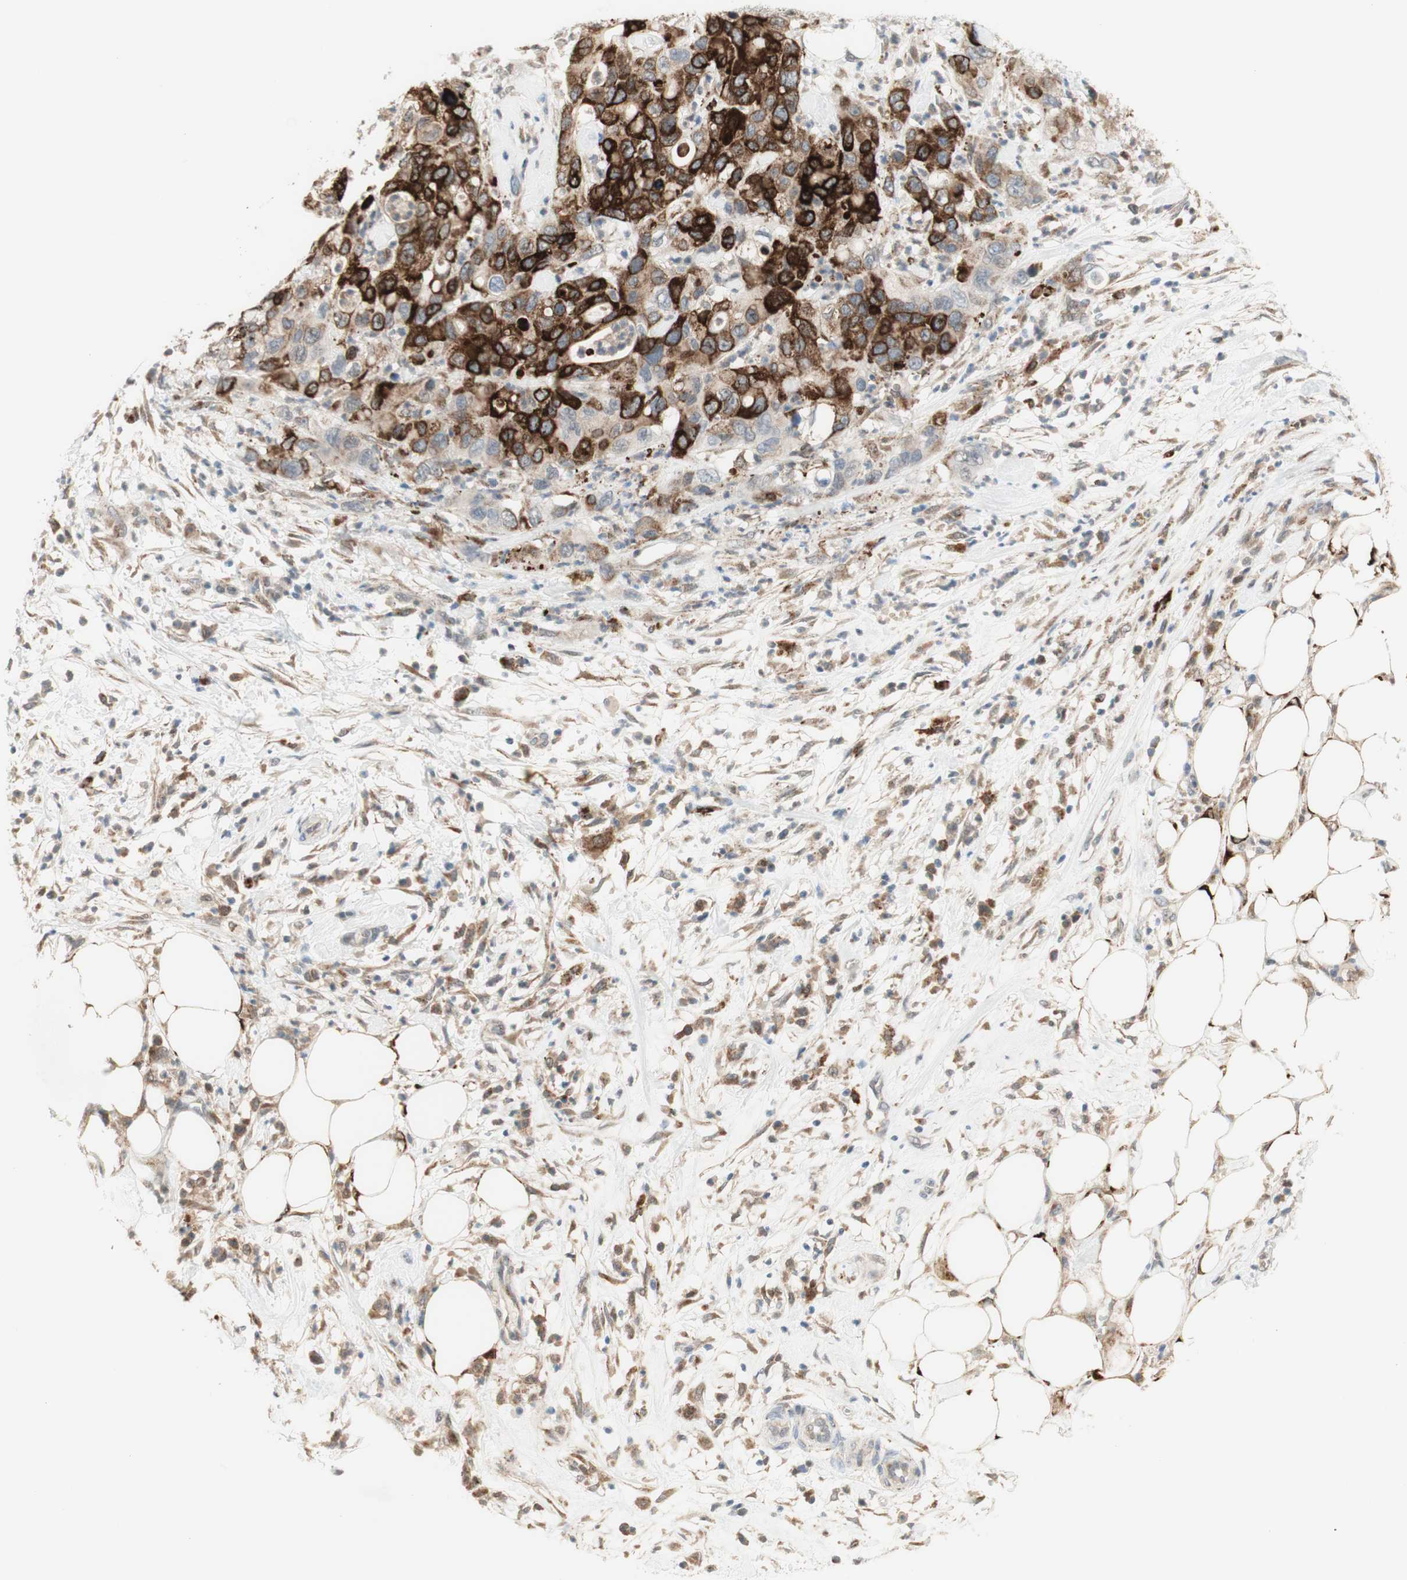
{"staining": {"intensity": "strong", "quantity": "25%-75%", "location": "cytoplasmic/membranous"}, "tissue": "pancreatic cancer", "cell_type": "Tumor cells", "image_type": "cancer", "snomed": [{"axis": "morphology", "description": "Adenocarcinoma, NOS"}, {"axis": "topography", "description": "Pancreas"}], "caption": "A high-resolution photomicrograph shows immunohistochemistry staining of pancreatic cancer, which demonstrates strong cytoplasmic/membranous expression in about 25%-75% of tumor cells.", "gene": "GAPT", "patient": {"sex": "female", "age": 71}}